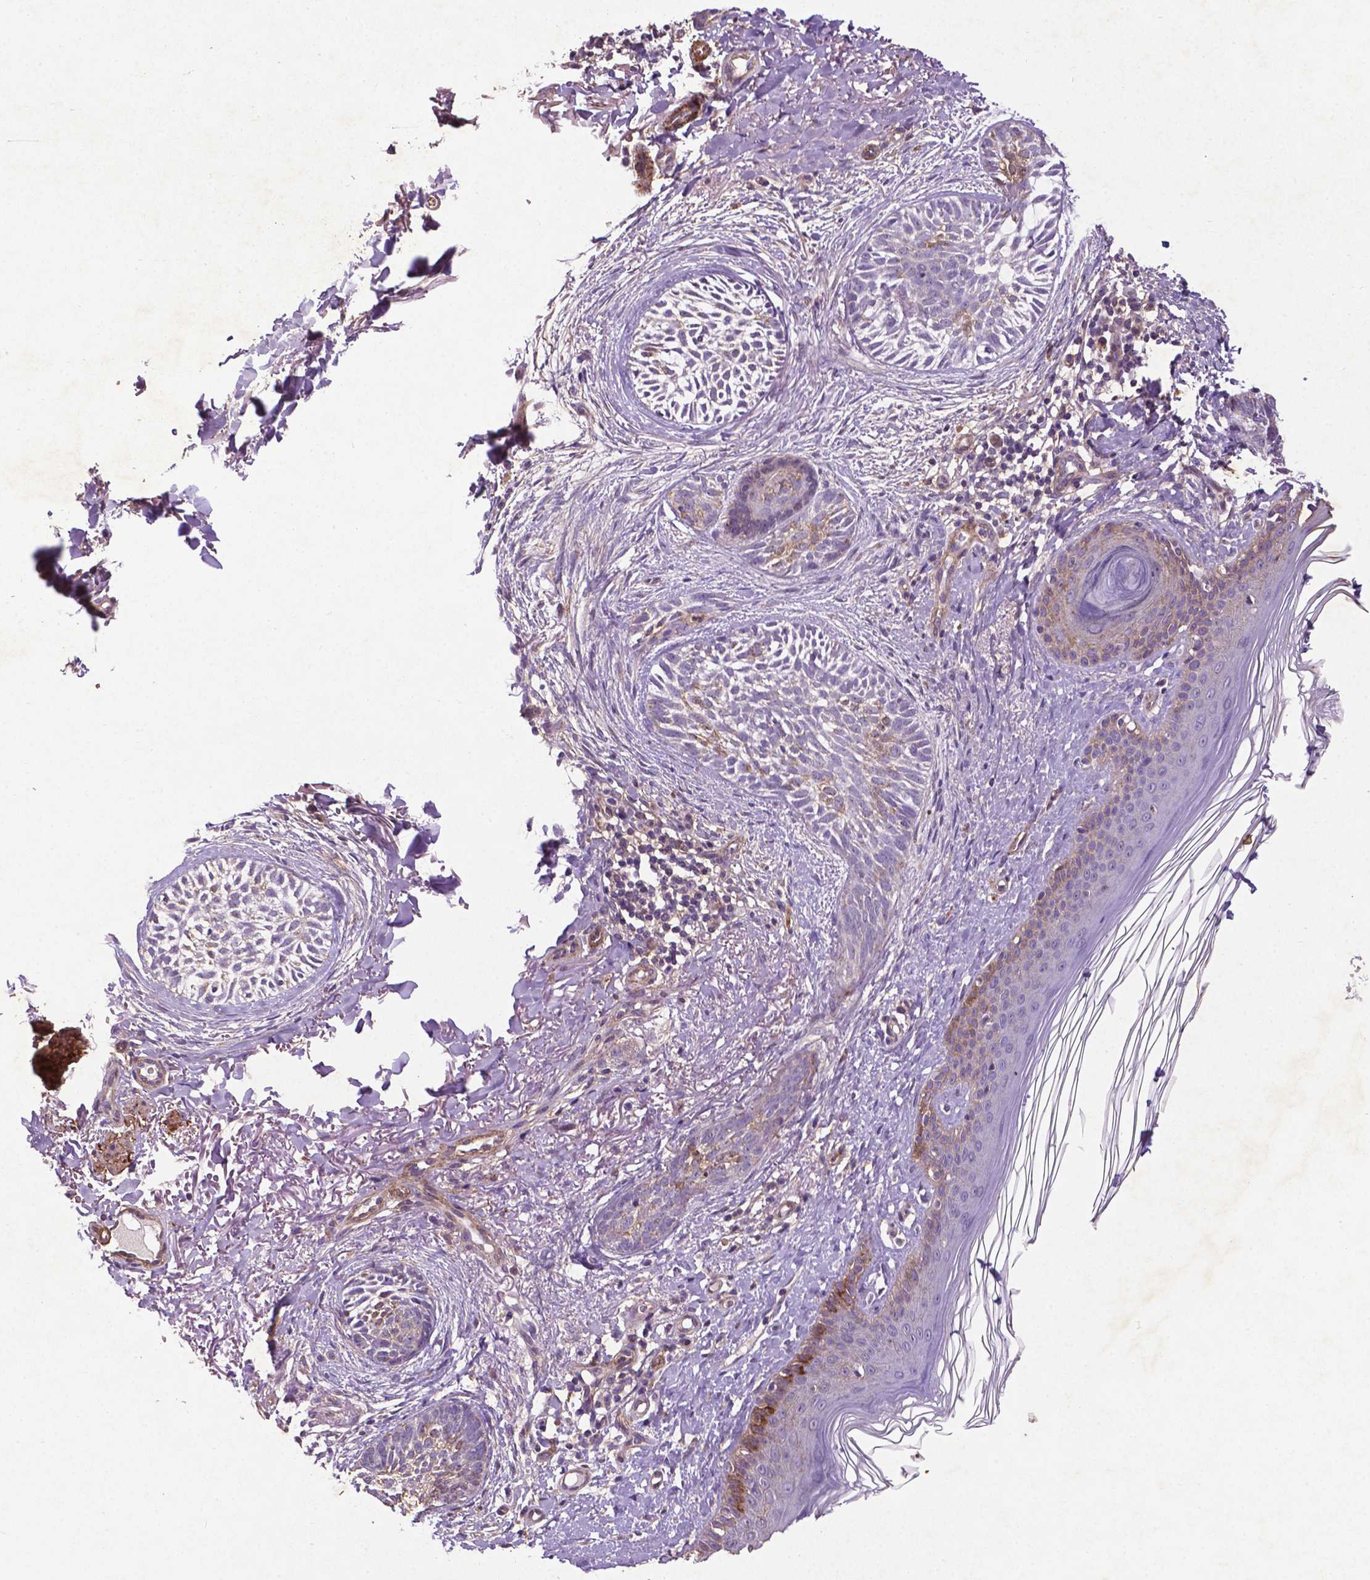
{"staining": {"intensity": "weak", "quantity": "<25%", "location": "cytoplasmic/membranous"}, "tissue": "skin cancer", "cell_type": "Tumor cells", "image_type": "cancer", "snomed": [{"axis": "morphology", "description": "Basal cell carcinoma"}, {"axis": "topography", "description": "Skin"}], "caption": "Tumor cells show no significant positivity in skin cancer (basal cell carcinoma).", "gene": "RRAS", "patient": {"sex": "female", "age": 68}}